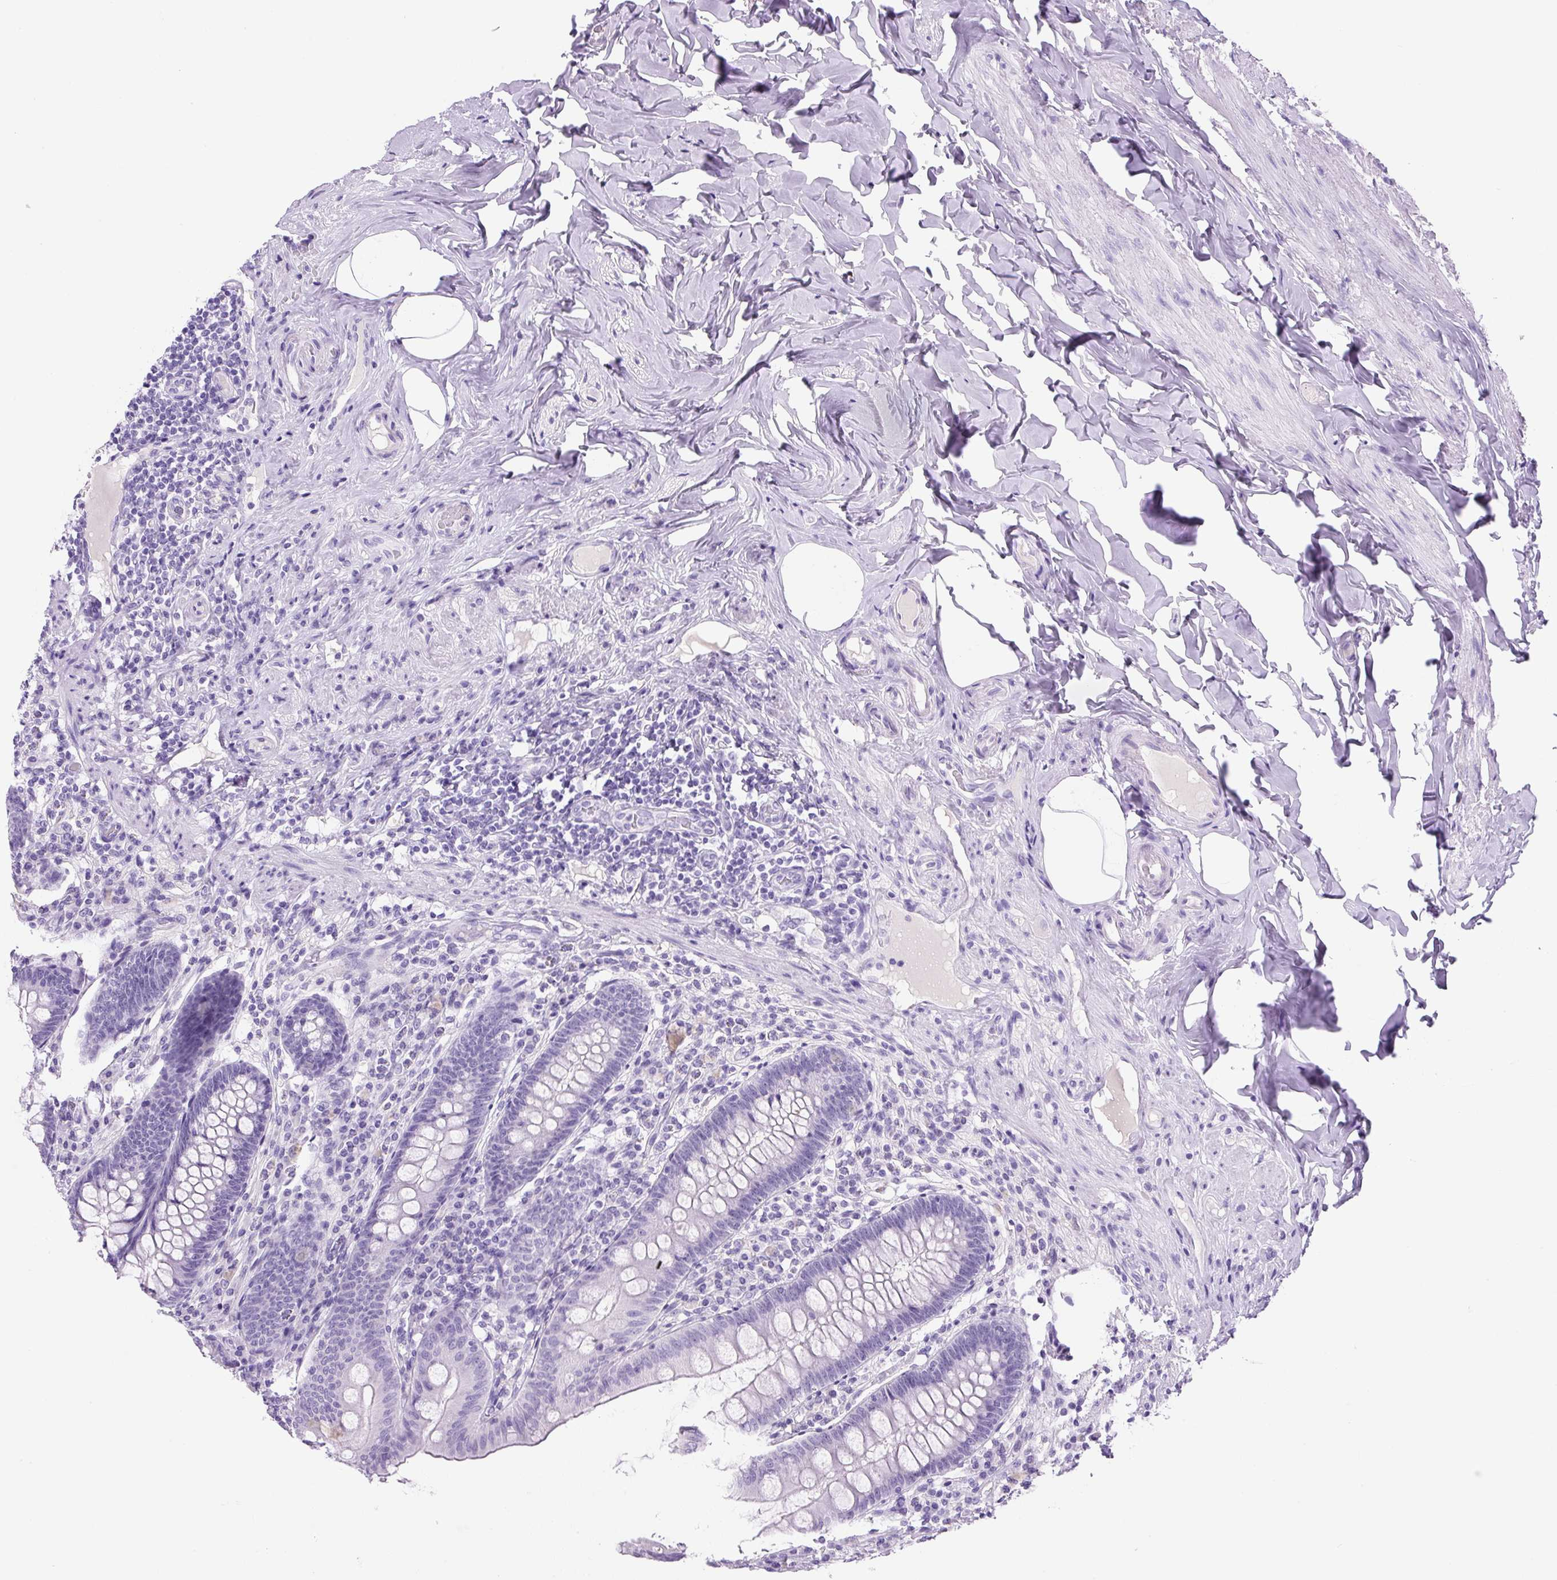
{"staining": {"intensity": "negative", "quantity": "none", "location": "none"}, "tissue": "appendix", "cell_type": "Glandular cells", "image_type": "normal", "snomed": [{"axis": "morphology", "description": "Normal tissue, NOS"}, {"axis": "topography", "description": "Appendix"}], "caption": "This is an immunohistochemistry (IHC) image of normal human appendix. There is no positivity in glandular cells.", "gene": "PRRT1", "patient": {"sex": "male", "age": 71}}